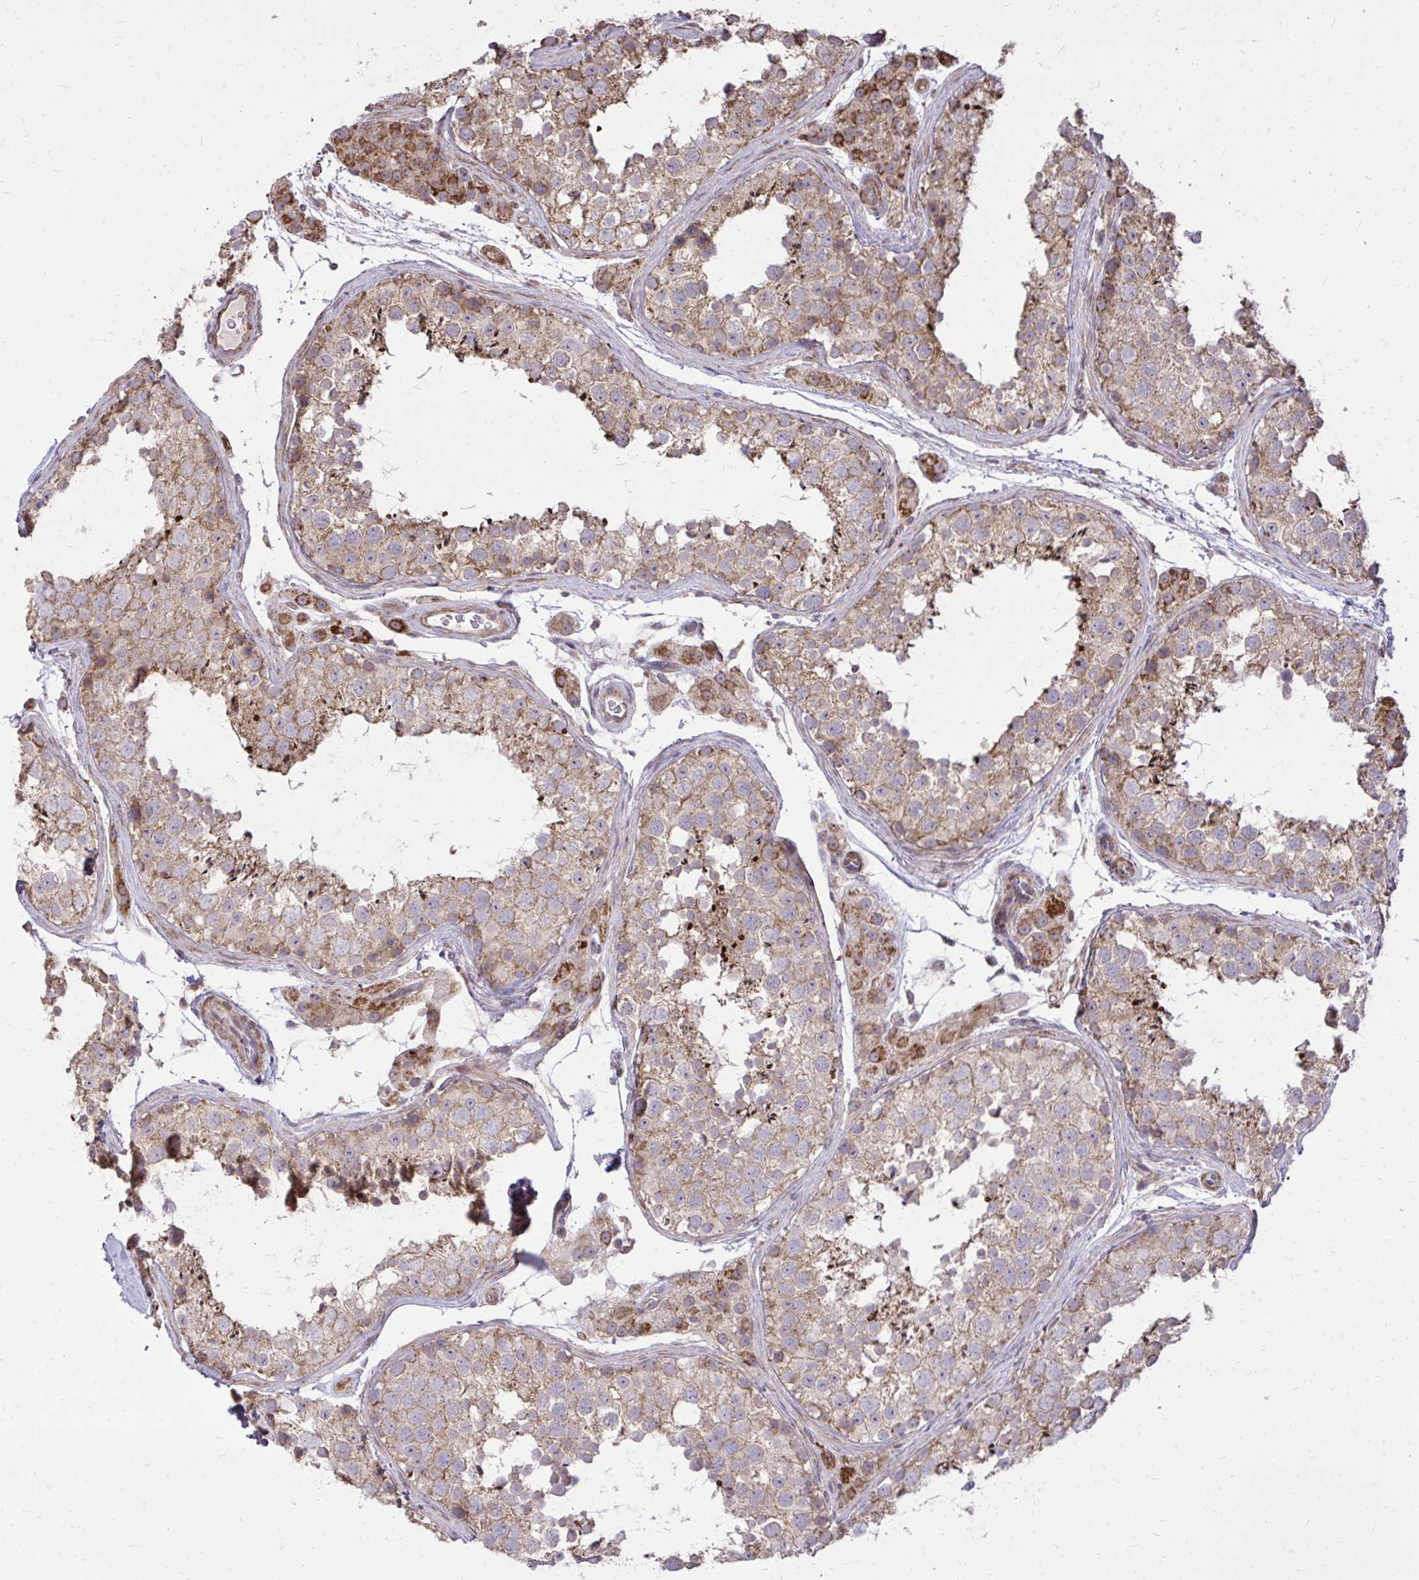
{"staining": {"intensity": "moderate", "quantity": ">75%", "location": "cytoplasmic/membranous"}, "tissue": "testis", "cell_type": "Cells in seminiferous ducts", "image_type": "normal", "snomed": [{"axis": "morphology", "description": "Normal tissue, NOS"}, {"axis": "topography", "description": "Testis"}], "caption": "Benign testis displays moderate cytoplasmic/membranous expression in approximately >75% of cells in seminiferous ducts, visualized by immunohistochemistry.", "gene": "SLC7A5", "patient": {"sex": "male", "age": 41}}